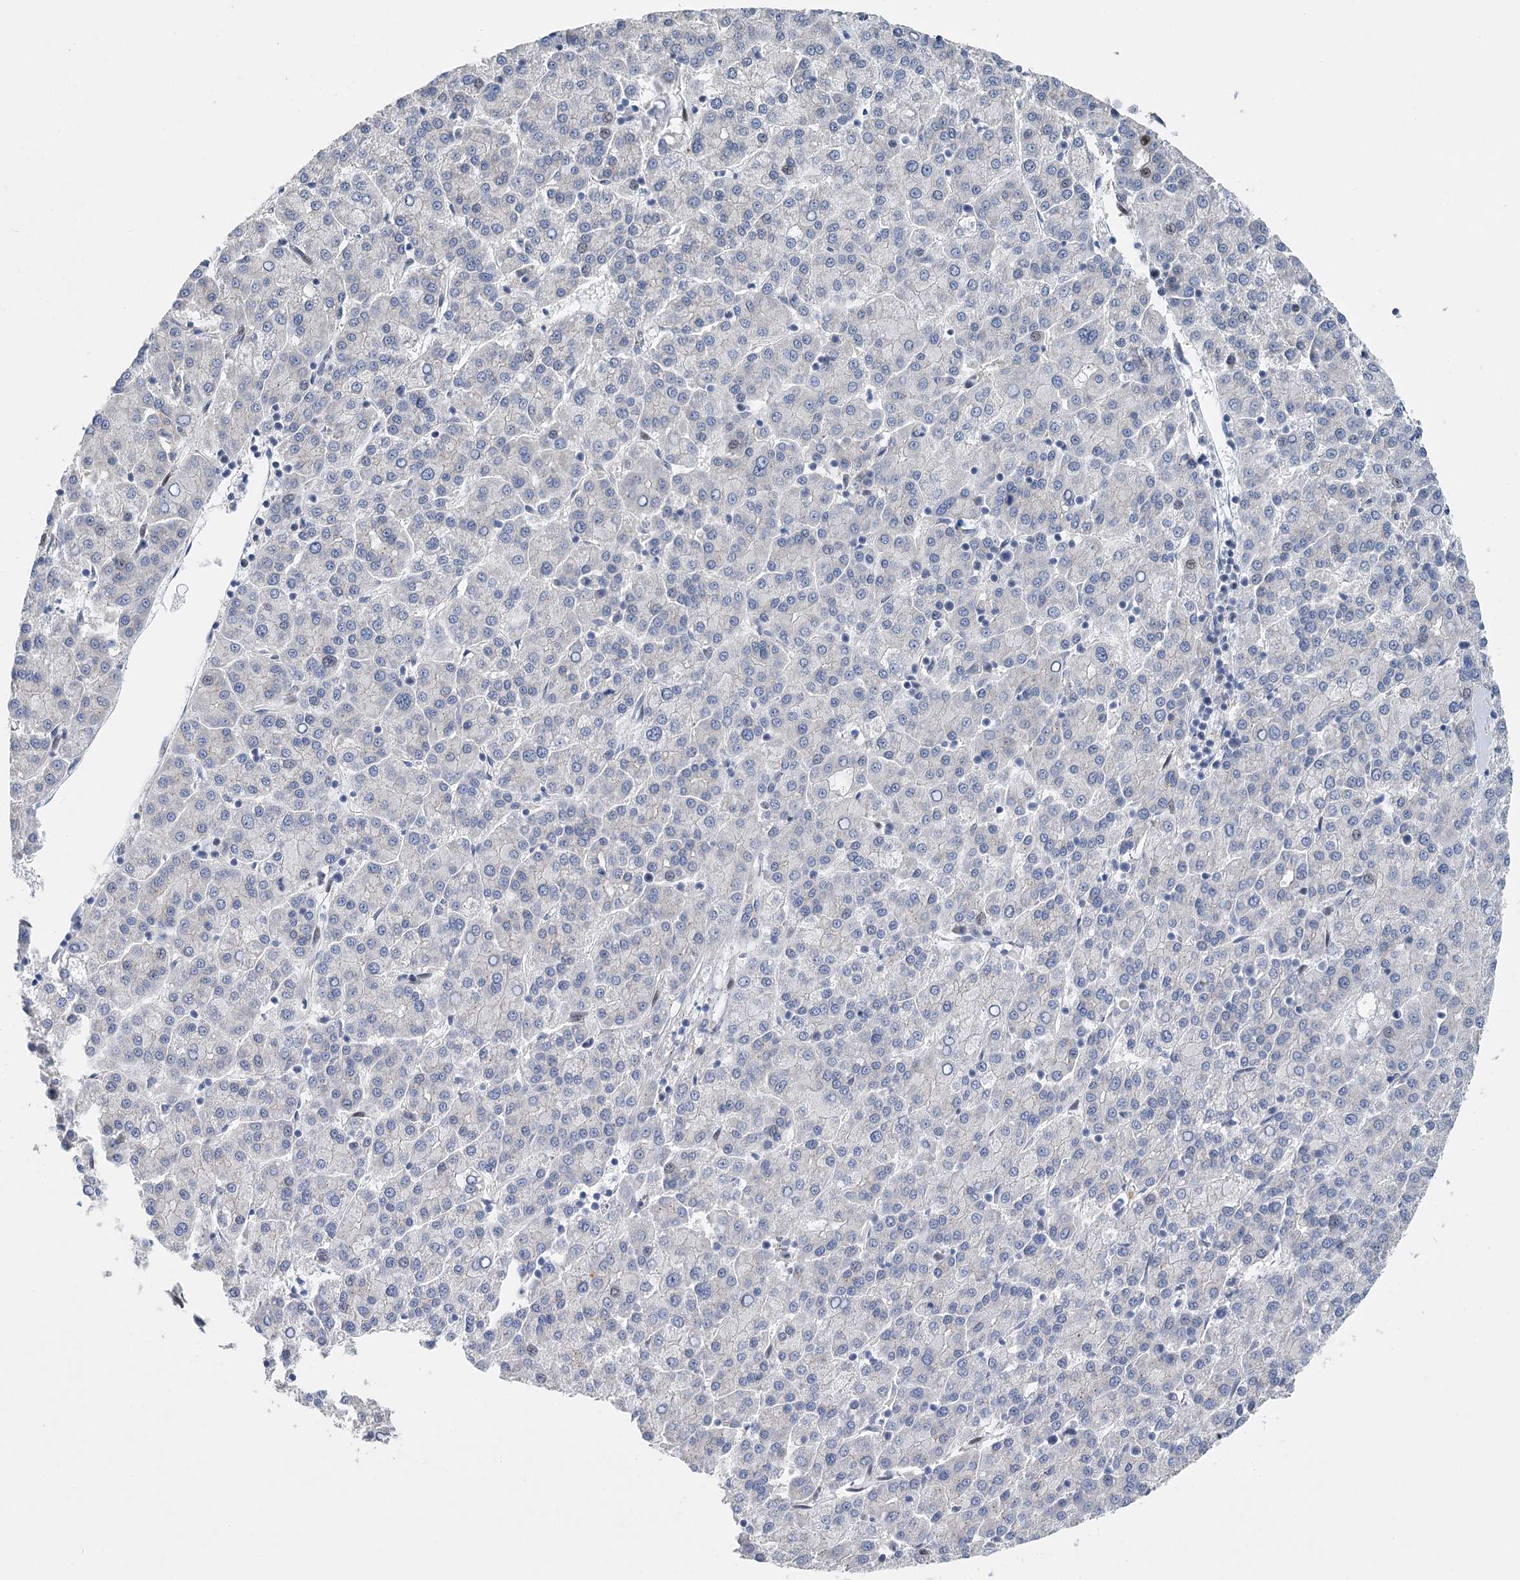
{"staining": {"intensity": "negative", "quantity": "none", "location": "none"}, "tissue": "liver cancer", "cell_type": "Tumor cells", "image_type": "cancer", "snomed": [{"axis": "morphology", "description": "Carcinoma, Hepatocellular, NOS"}, {"axis": "topography", "description": "Liver"}], "caption": "The immunohistochemistry (IHC) micrograph has no significant staining in tumor cells of liver cancer (hepatocellular carcinoma) tissue. (Brightfield microscopy of DAB immunohistochemistry at high magnification).", "gene": "CAMTA1", "patient": {"sex": "female", "age": 58}}